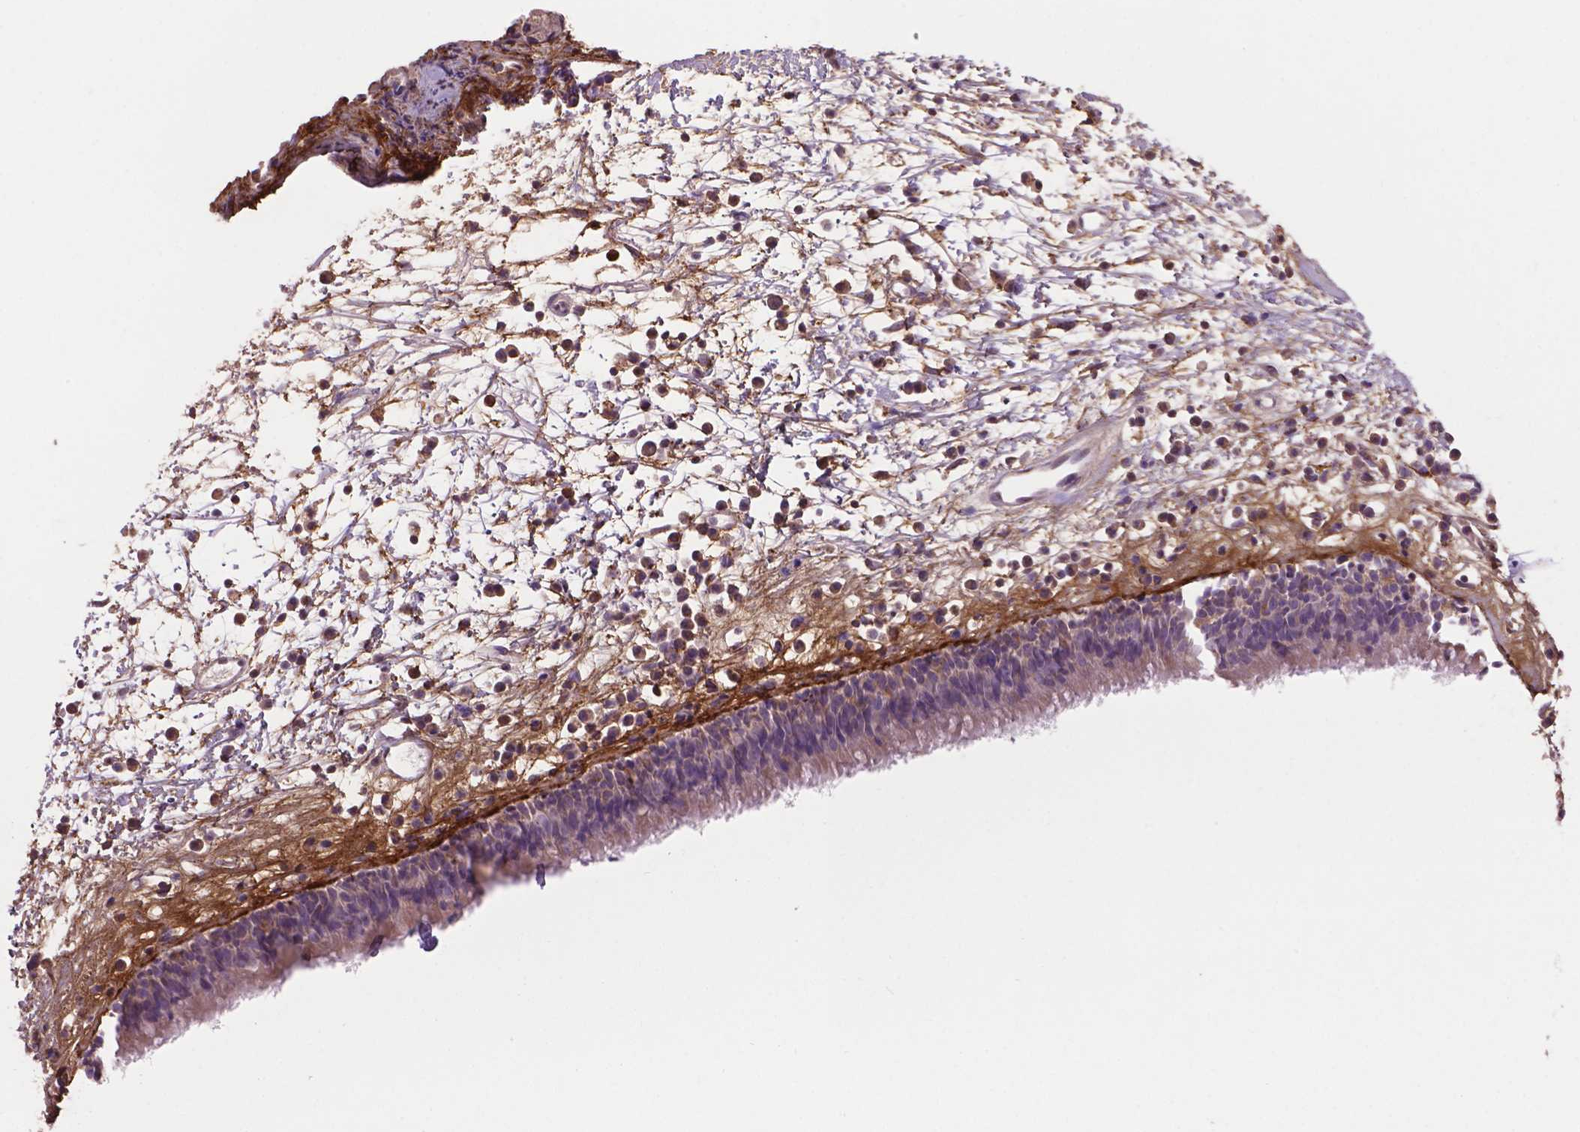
{"staining": {"intensity": "weak", "quantity": "25%-75%", "location": "cytoplasmic/membranous"}, "tissue": "nasopharynx", "cell_type": "Respiratory epithelial cells", "image_type": "normal", "snomed": [{"axis": "morphology", "description": "Normal tissue, NOS"}, {"axis": "topography", "description": "Nasopharynx"}], "caption": "The histopathology image demonstrates immunohistochemical staining of normal nasopharynx. There is weak cytoplasmic/membranous staining is present in about 25%-75% of respiratory epithelial cells.", "gene": "LRRC3C", "patient": {"sex": "male", "age": 24}}